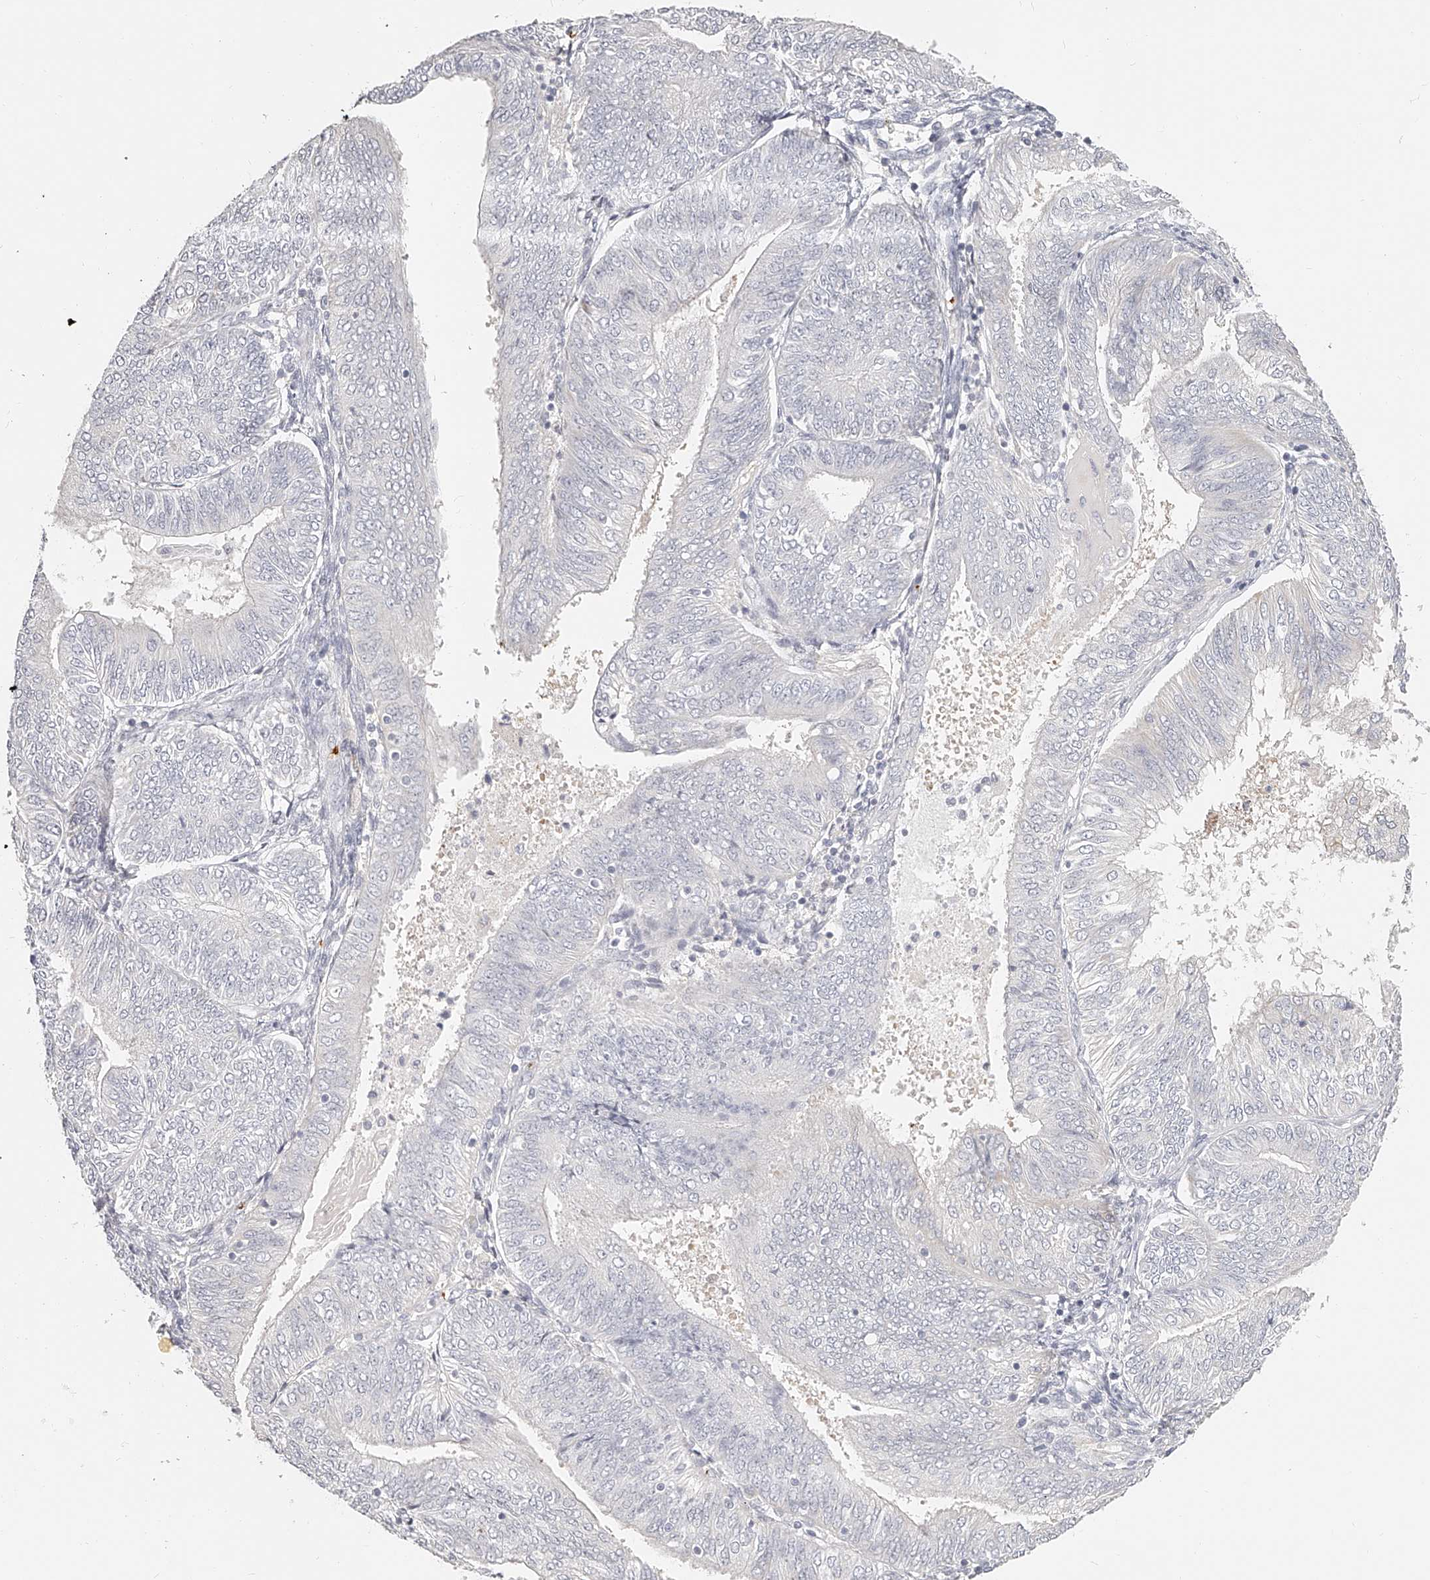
{"staining": {"intensity": "negative", "quantity": "none", "location": "none"}, "tissue": "endometrial cancer", "cell_type": "Tumor cells", "image_type": "cancer", "snomed": [{"axis": "morphology", "description": "Adenocarcinoma, NOS"}, {"axis": "topography", "description": "Endometrium"}], "caption": "A histopathology image of human endometrial cancer (adenocarcinoma) is negative for staining in tumor cells.", "gene": "ITGB3", "patient": {"sex": "female", "age": 58}}